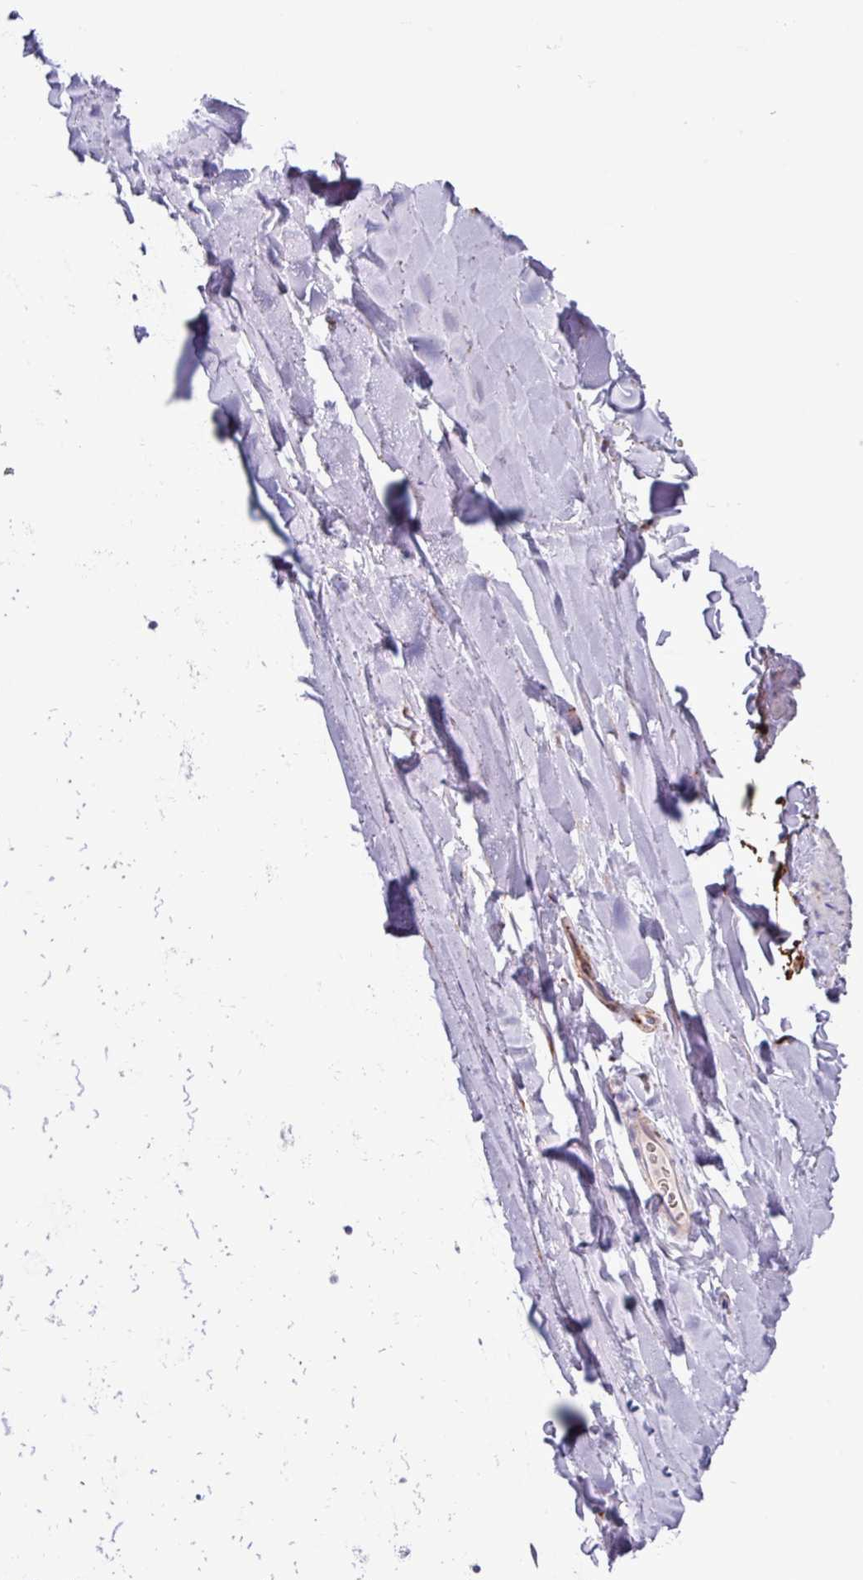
{"staining": {"intensity": "weak", "quantity": ">75%", "location": "cytoplasmic/membranous"}, "tissue": "adipose tissue", "cell_type": "Adipocytes", "image_type": "normal", "snomed": [{"axis": "morphology", "description": "Normal tissue, NOS"}, {"axis": "morphology", "description": "Squamous cell carcinoma, NOS"}, {"axis": "topography", "description": "Bronchus"}, {"axis": "topography", "description": "Lung"}], "caption": "Immunohistochemical staining of benign adipose tissue reveals weak cytoplasmic/membranous protein expression in approximately >75% of adipocytes. (IHC, brightfield microscopy, high magnification).", "gene": "PPP1R35", "patient": {"sex": "female", "age": 70}}